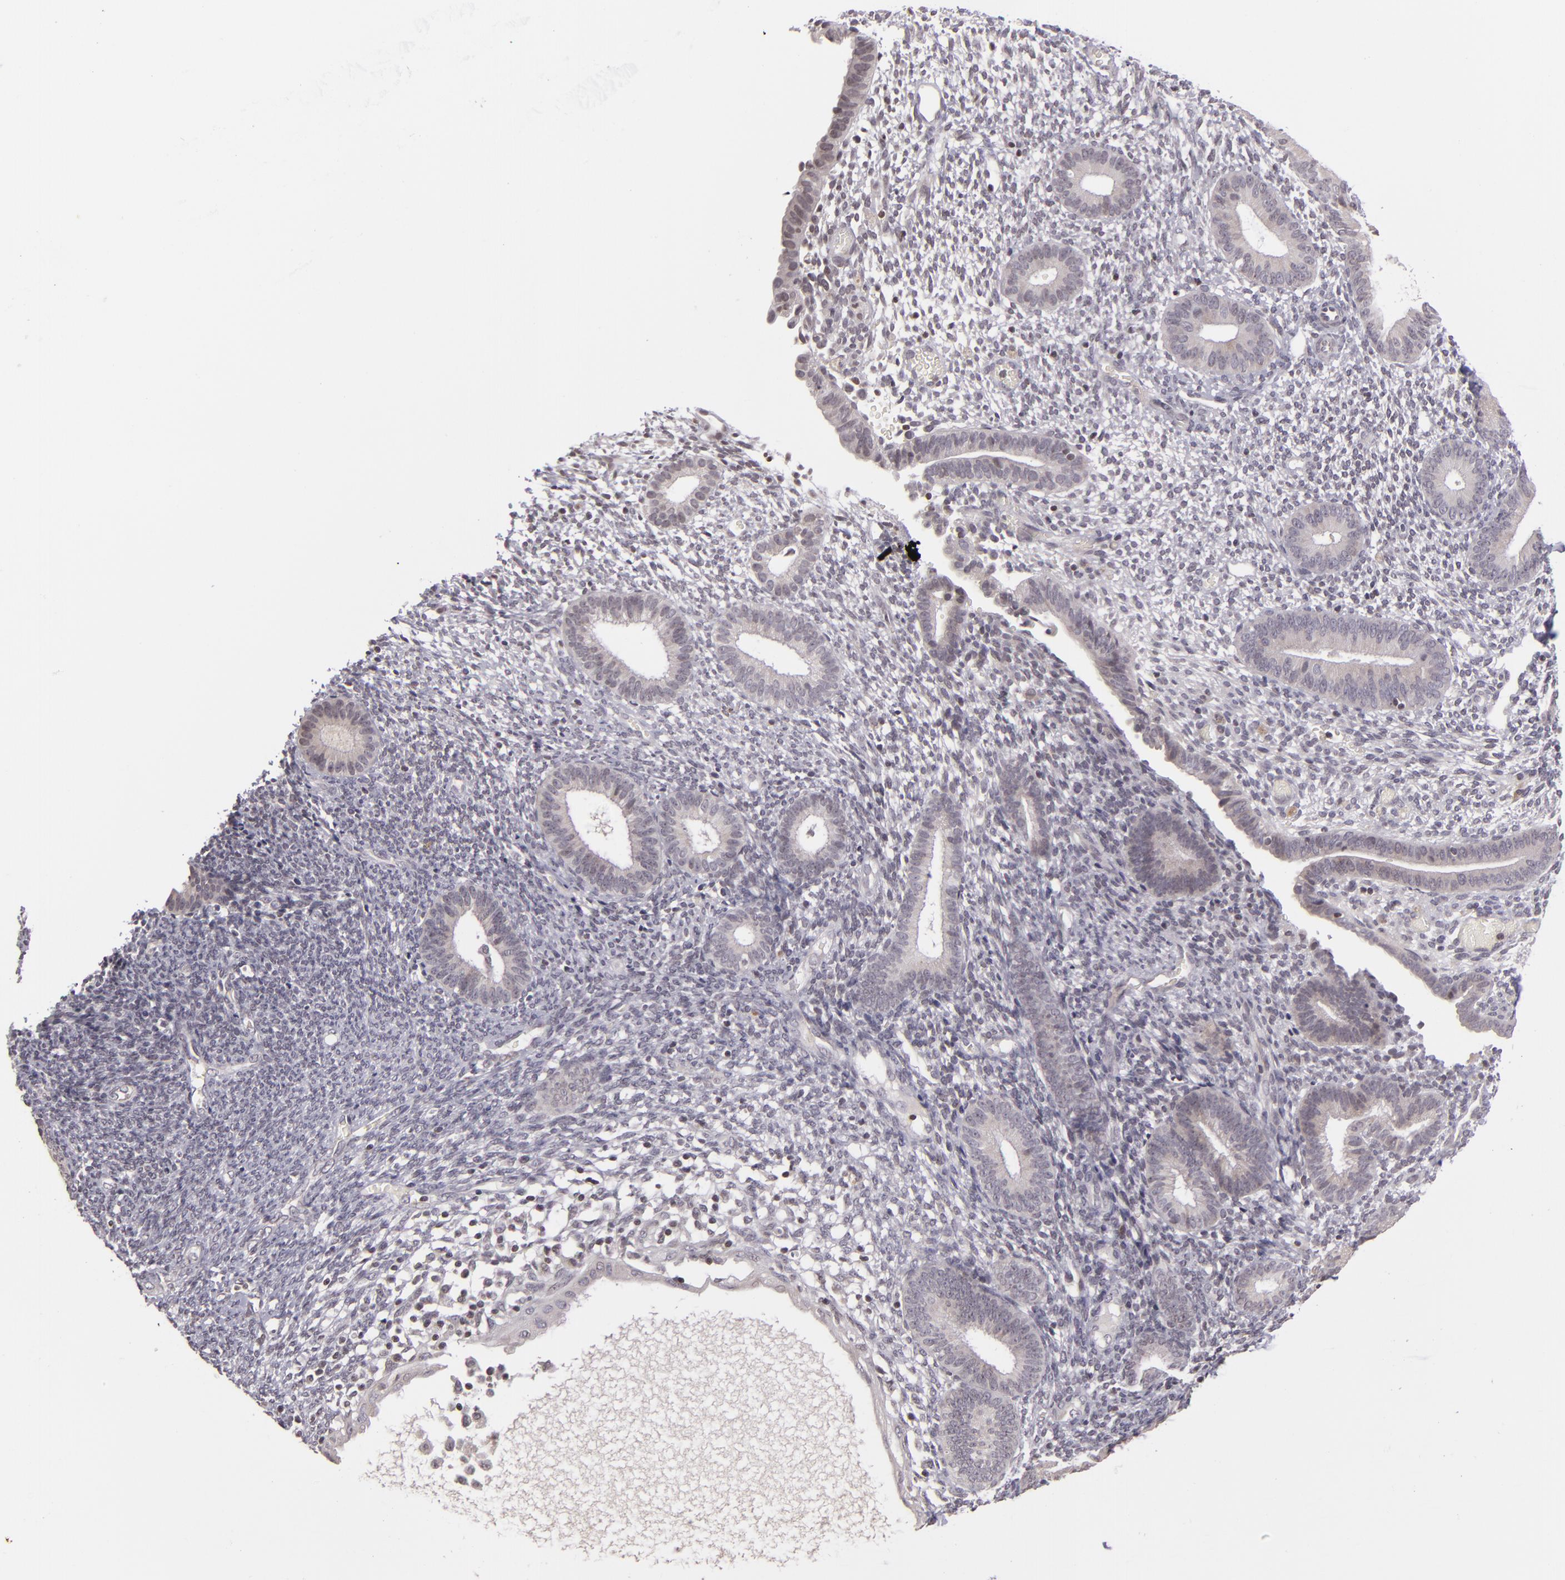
{"staining": {"intensity": "negative", "quantity": "none", "location": "none"}, "tissue": "endometrium", "cell_type": "Cells in endometrial stroma", "image_type": "normal", "snomed": [{"axis": "morphology", "description": "Normal tissue, NOS"}, {"axis": "topography", "description": "Smooth muscle"}, {"axis": "topography", "description": "Endometrium"}], "caption": "Immunohistochemical staining of normal endometrium exhibits no significant positivity in cells in endometrial stroma. (Brightfield microscopy of DAB (3,3'-diaminobenzidine) immunohistochemistry (IHC) at high magnification).", "gene": "AKAP6", "patient": {"sex": "female", "age": 57}}